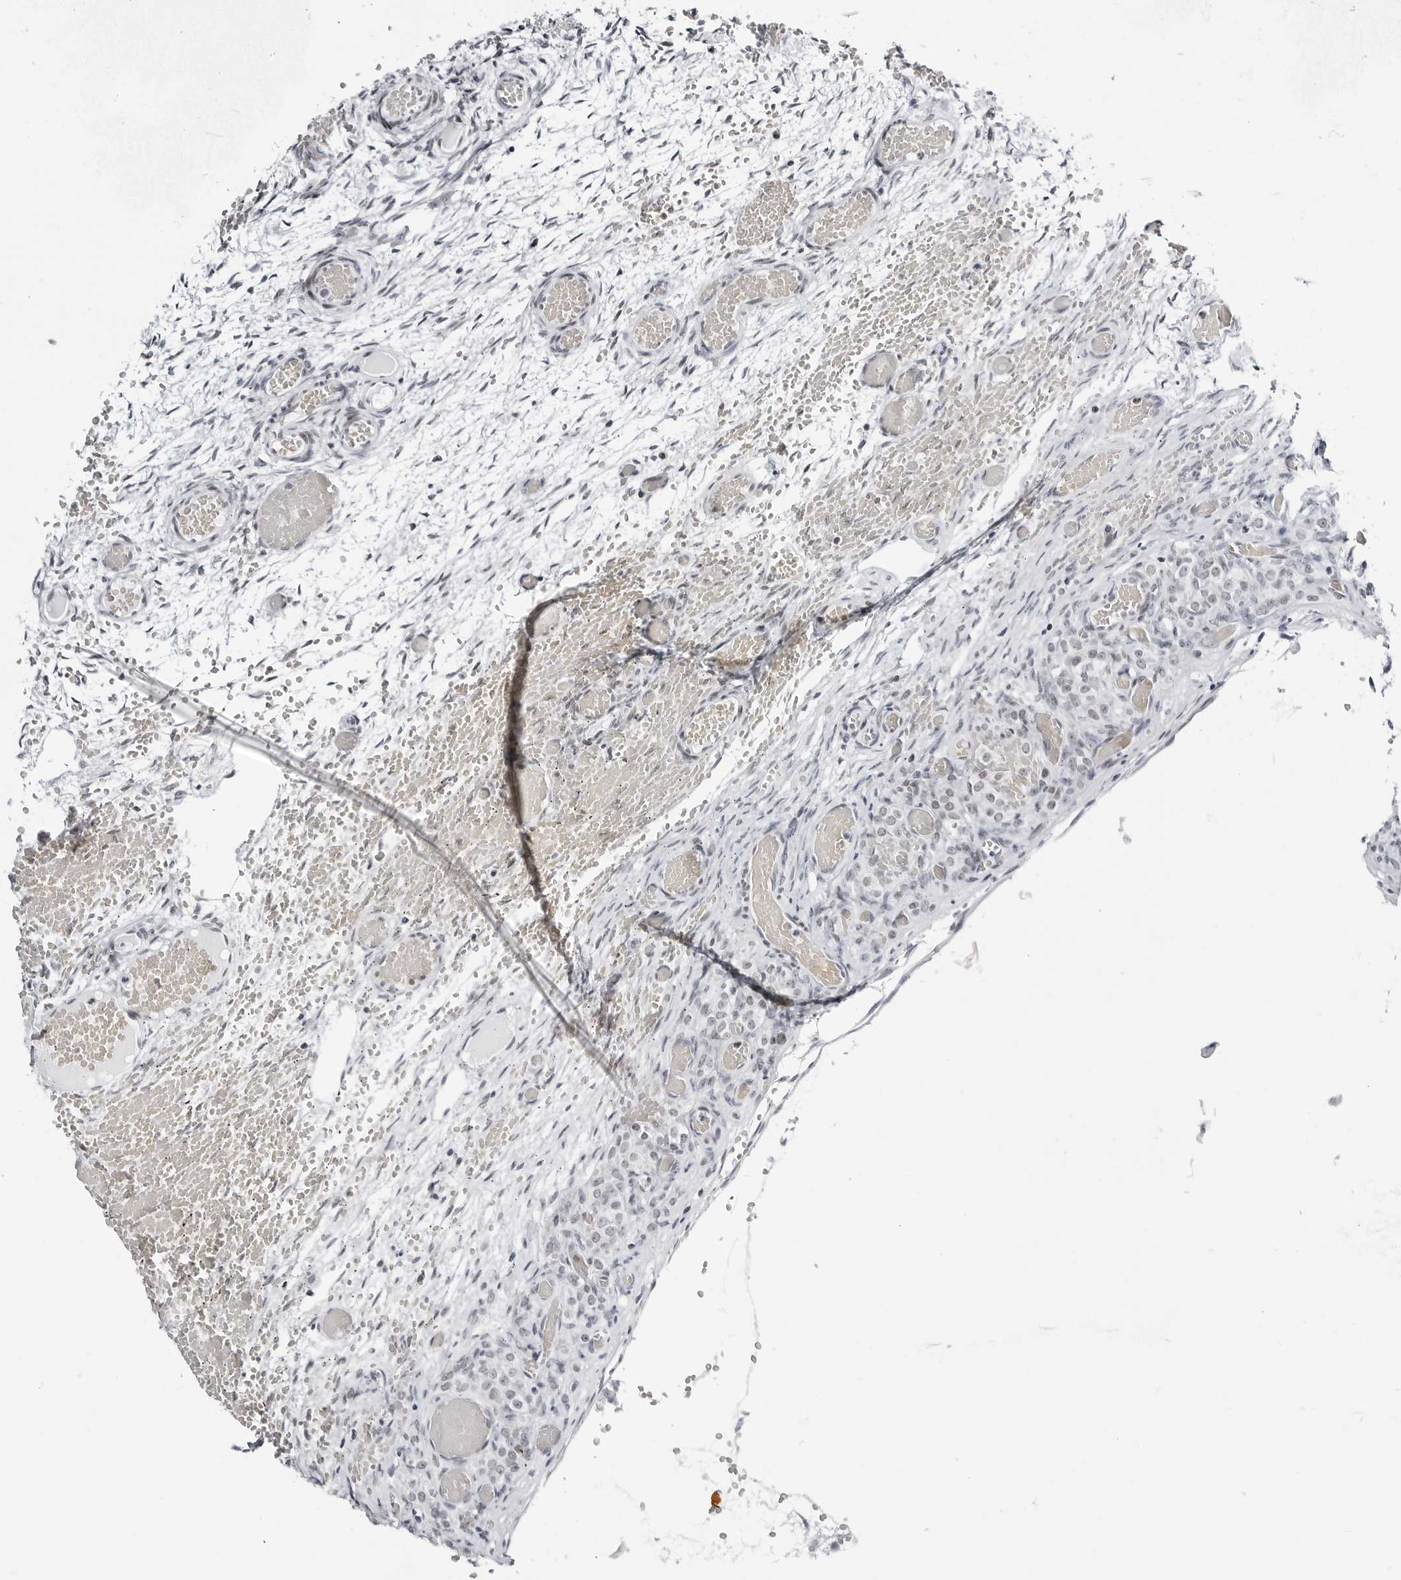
{"staining": {"intensity": "weak", "quantity": "25%-75%", "location": "nuclear"}, "tissue": "ovary", "cell_type": "Ovarian stroma cells", "image_type": "normal", "snomed": [{"axis": "morphology", "description": "Adenocarcinoma, NOS"}, {"axis": "topography", "description": "Endometrium"}], "caption": "Immunohistochemical staining of benign ovary shows 25%-75% levels of weak nuclear protein expression in about 25%-75% of ovarian stroma cells.", "gene": "VEZF1", "patient": {"sex": "female", "age": 32}}